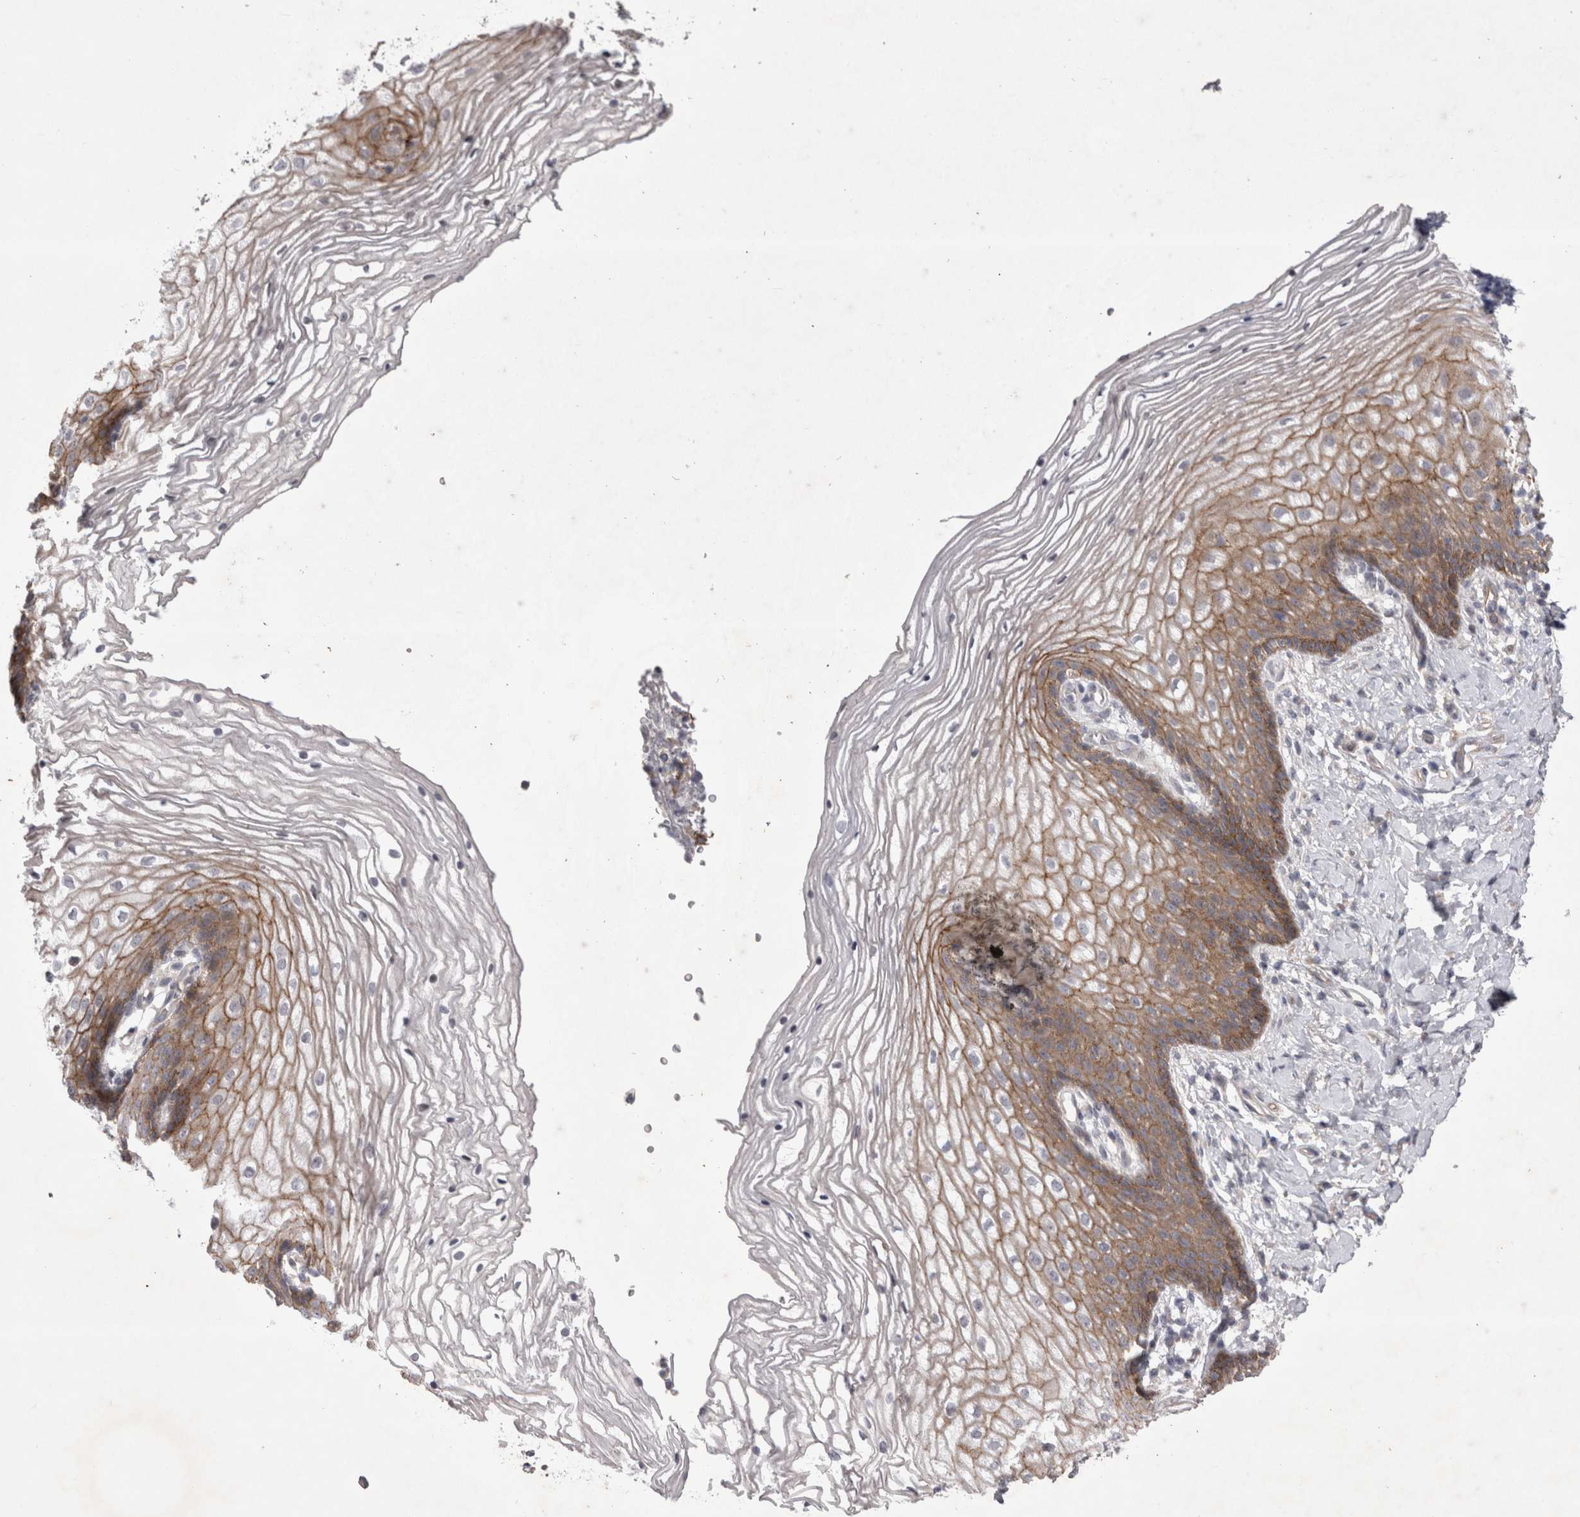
{"staining": {"intensity": "moderate", "quantity": "25%-75%", "location": "cytoplasmic/membranous"}, "tissue": "vagina", "cell_type": "Squamous epithelial cells", "image_type": "normal", "snomed": [{"axis": "morphology", "description": "Normal tissue, NOS"}, {"axis": "topography", "description": "Vagina"}], "caption": "Benign vagina displays moderate cytoplasmic/membranous positivity in approximately 25%-75% of squamous epithelial cells, visualized by immunohistochemistry. The protein of interest is shown in brown color, while the nuclei are stained blue.", "gene": "NENF", "patient": {"sex": "female", "age": 60}}